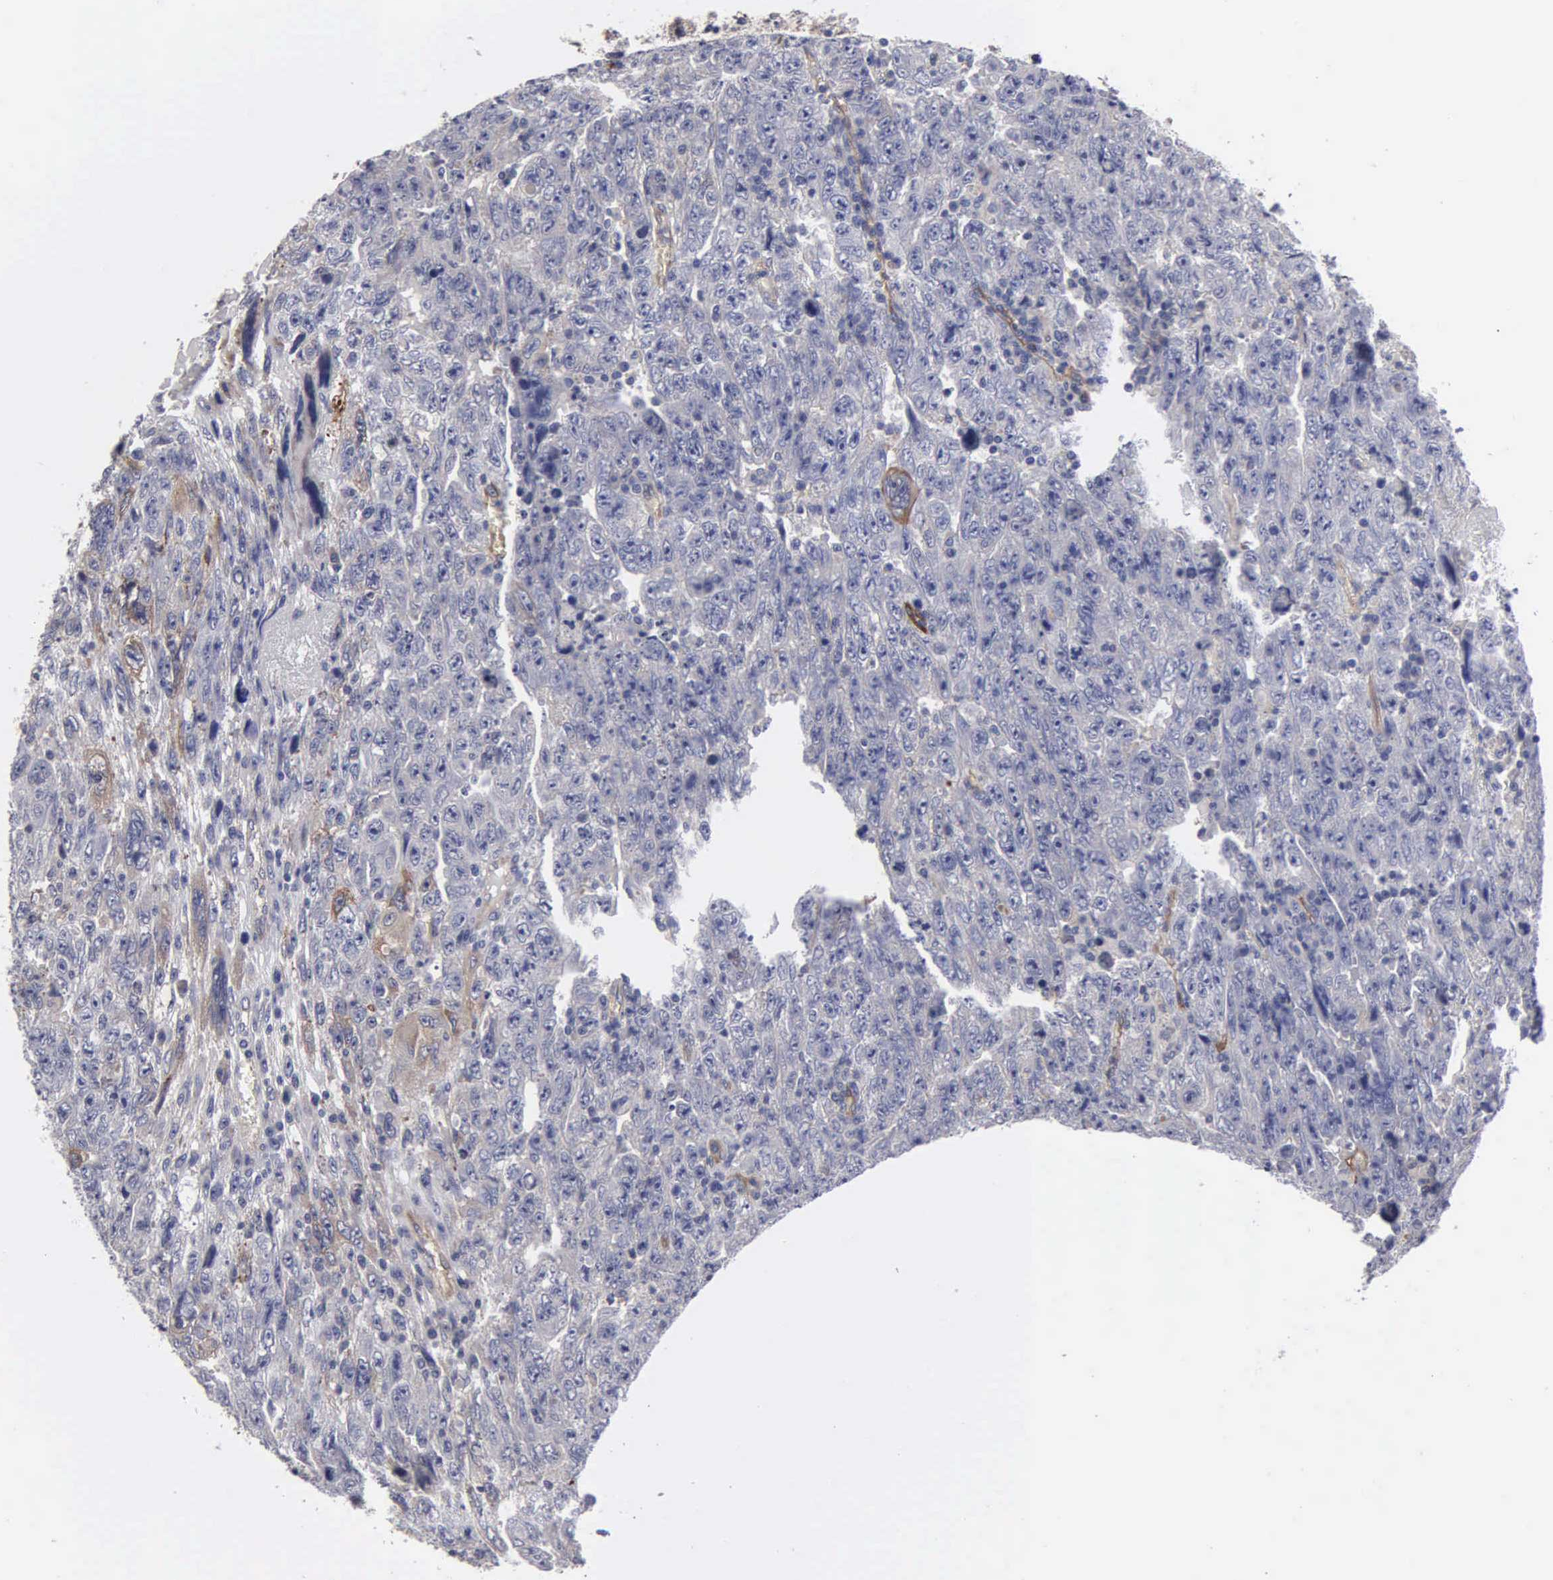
{"staining": {"intensity": "negative", "quantity": "none", "location": "none"}, "tissue": "testis cancer", "cell_type": "Tumor cells", "image_type": "cancer", "snomed": [{"axis": "morphology", "description": "Carcinoma, Embryonal, NOS"}, {"axis": "topography", "description": "Testis"}], "caption": "This is a photomicrograph of immunohistochemistry (IHC) staining of testis cancer (embryonal carcinoma), which shows no expression in tumor cells. The staining was performed using DAB to visualize the protein expression in brown, while the nuclei were stained in blue with hematoxylin (Magnification: 20x).", "gene": "RDX", "patient": {"sex": "male", "age": 28}}